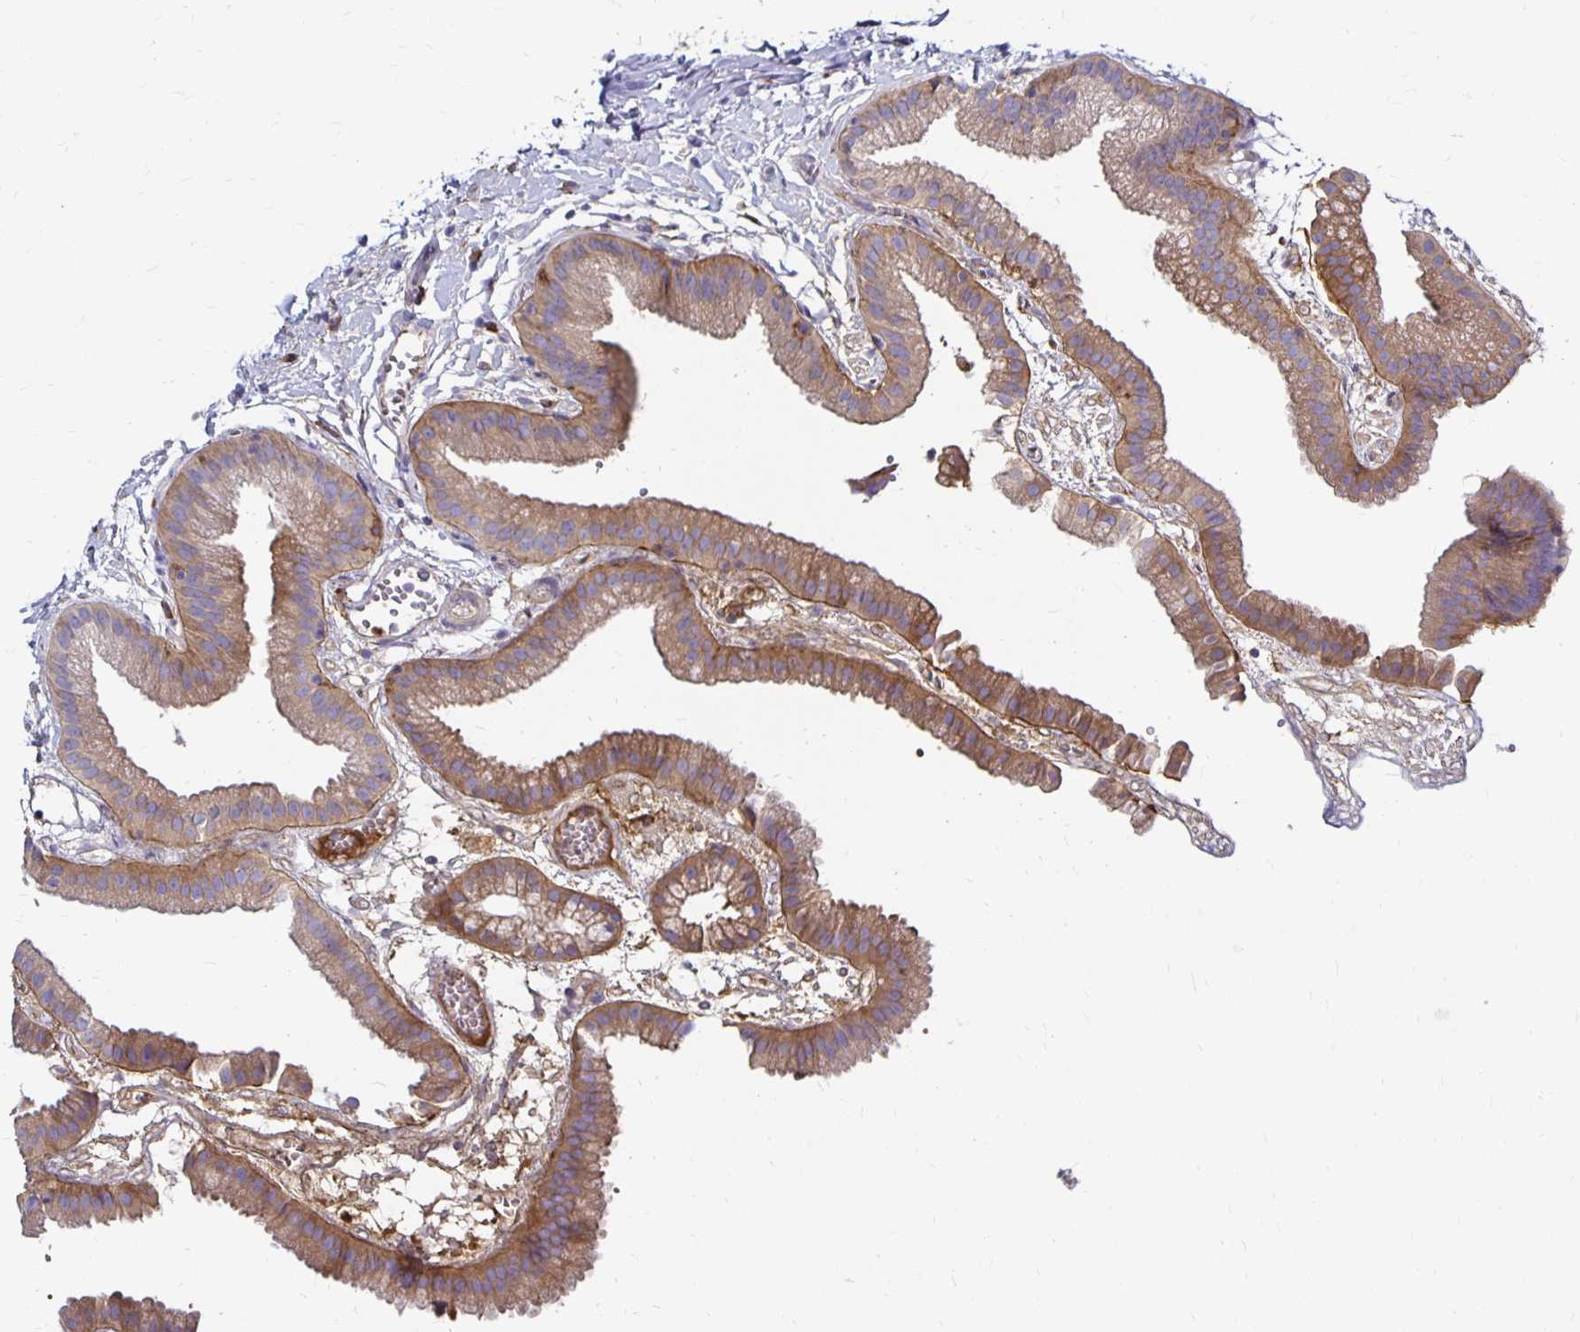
{"staining": {"intensity": "moderate", "quantity": "25%-75%", "location": "cytoplasmic/membranous"}, "tissue": "gallbladder", "cell_type": "Glandular cells", "image_type": "normal", "snomed": [{"axis": "morphology", "description": "Normal tissue, NOS"}, {"axis": "topography", "description": "Gallbladder"}], "caption": "Immunohistochemistry (IHC) histopathology image of benign human gallbladder stained for a protein (brown), which exhibits medium levels of moderate cytoplasmic/membranous expression in approximately 25%-75% of glandular cells.", "gene": "TNS3", "patient": {"sex": "female", "age": 63}}